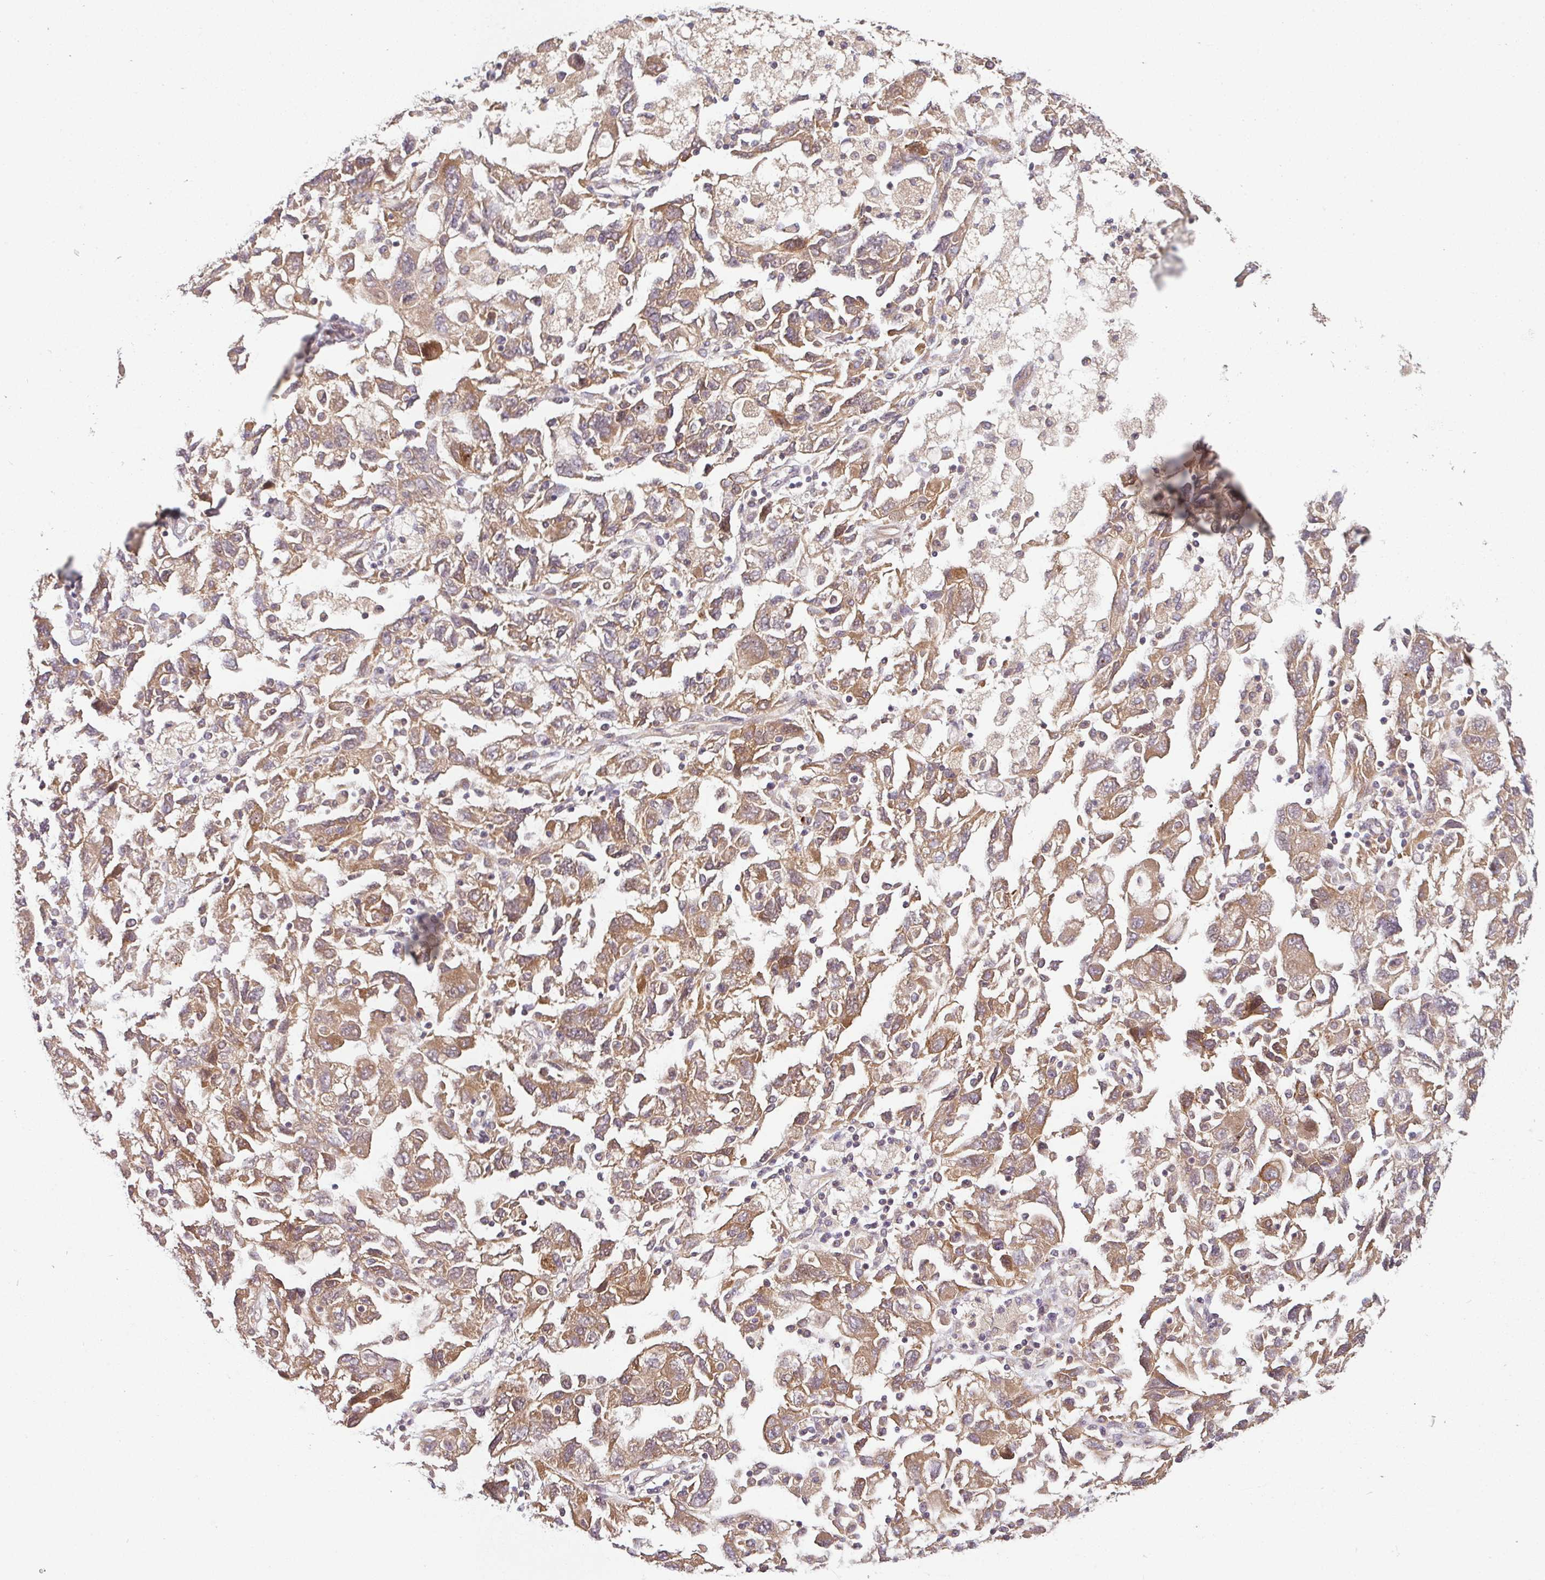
{"staining": {"intensity": "moderate", "quantity": ">75%", "location": "cytoplasmic/membranous"}, "tissue": "ovarian cancer", "cell_type": "Tumor cells", "image_type": "cancer", "snomed": [{"axis": "morphology", "description": "Carcinoma, NOS"}, {"axis": "morphology", "description": "Cystadenocarcinoma, serous, NOS"}, {"axis": "topography", "description": "Ovary"}], "caption": "Immunohistochemistry staining of ovarian cancer, which demonstrates medium levels of moderate cytoplasmic/membranous expression in approximately >75% of tumor cells indicating moderate cytoplasmic/membranous protein expression. The staining was performed using DAB (brown) for protein detection and nuclei were counterstained in hematoxylin (blue).", "gene": "RNF31", "patient": {"sex": "female", "age": 69}}